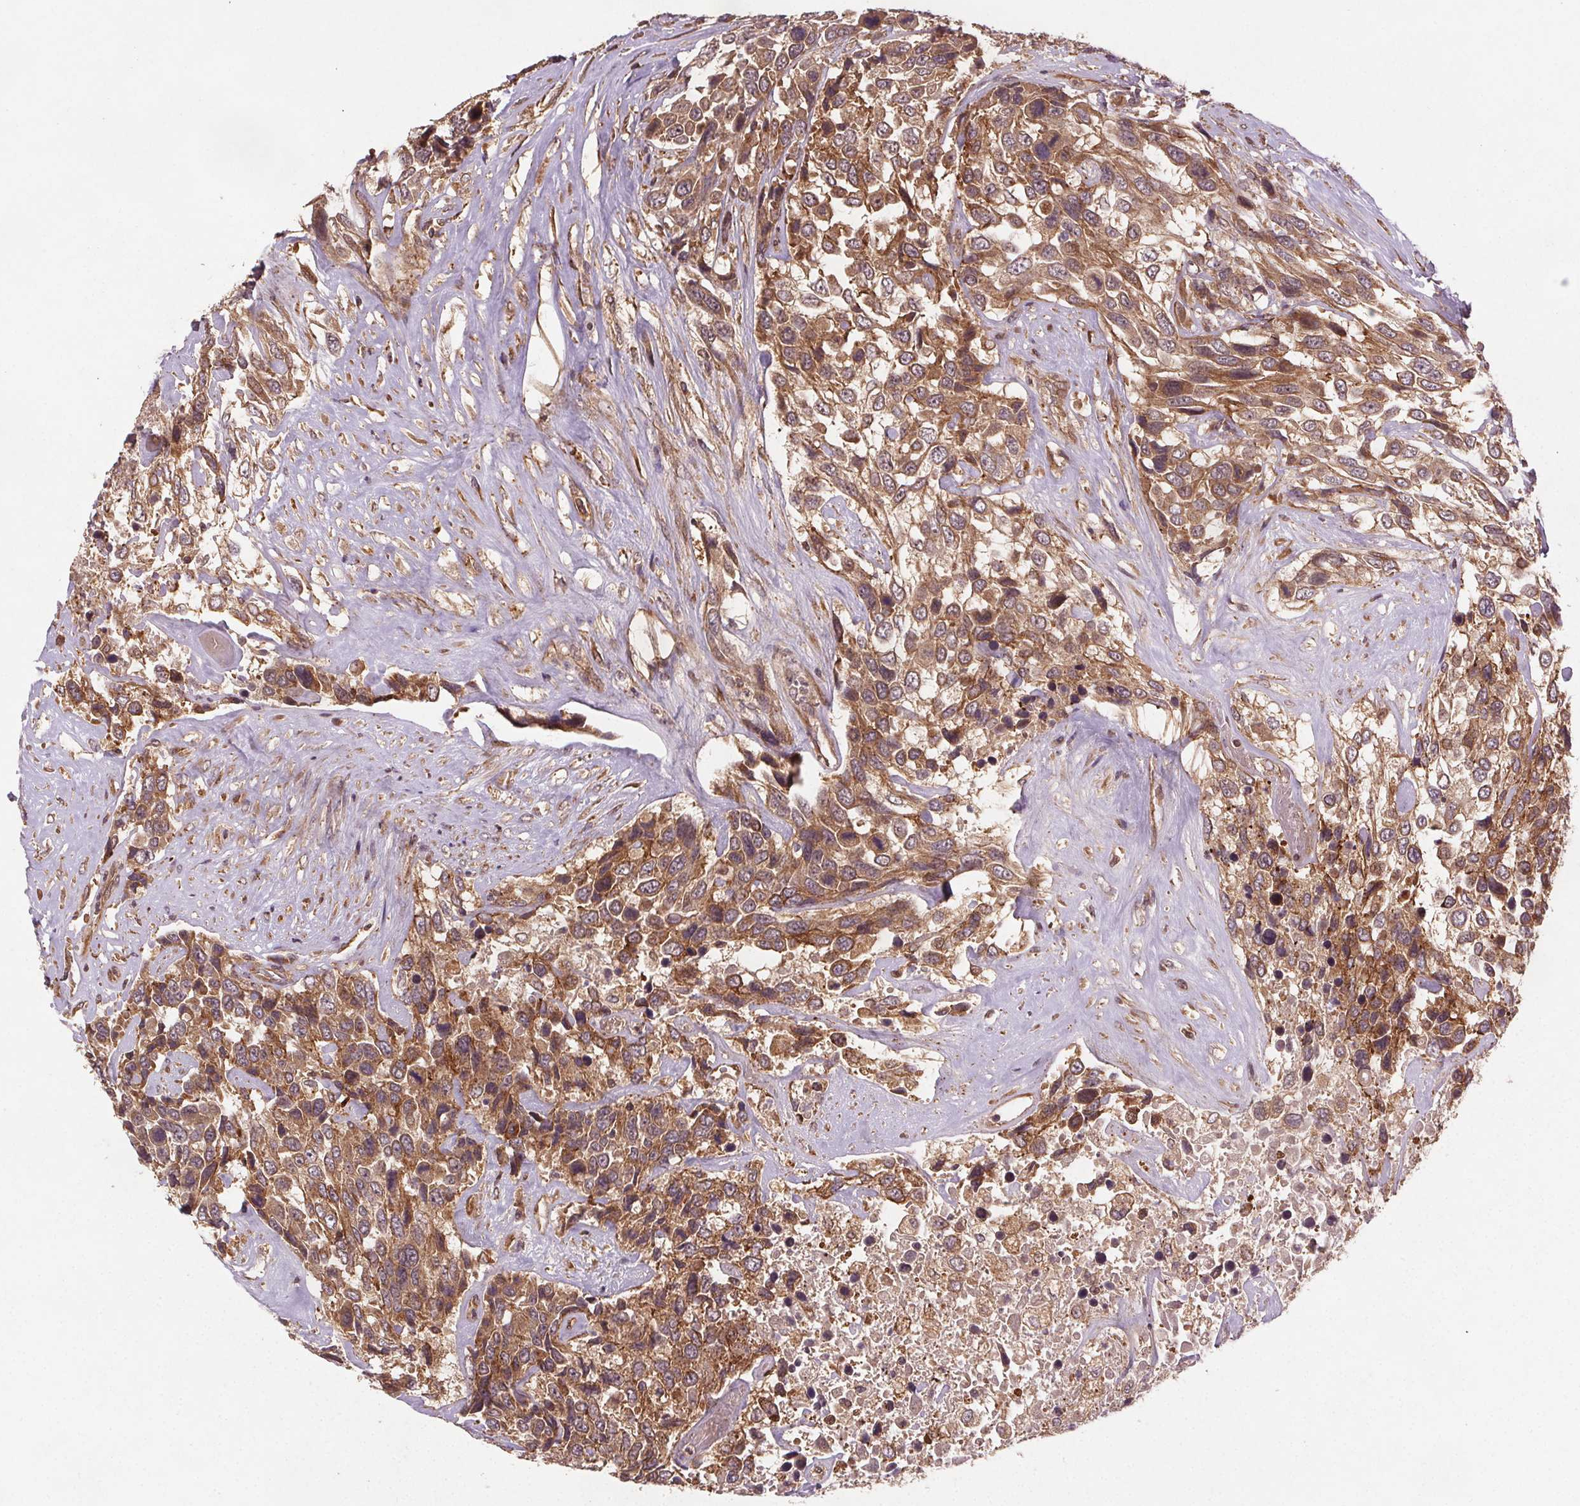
{"staining": {"intensity": "moderate", "quantity": ">75%", "location": "cytoplasmic/membranous"}, "tissue": "urothelial cancer", "cell_type": "Tumor cells", "image_type": "cancer", "snomed": [{"axis": "morphology", "description": "Urothelial carcinoma, High grade"}, {"axis": "topography", "description": "Urinary bladder"}], "caption": "Moderate cytoplasmic/membranous protein expression is identified in approximately >75% of tumor cells in urothelial carcinoma (high-grade). The staining is performed using DAB (3,3'-diaminobenzidine) brown chromogen to label protein expression. The nuclei are counter-stained blue using hematoxylin.", "gene": "SEC14L2", "patient": {"sex": "female", "age": 70}}